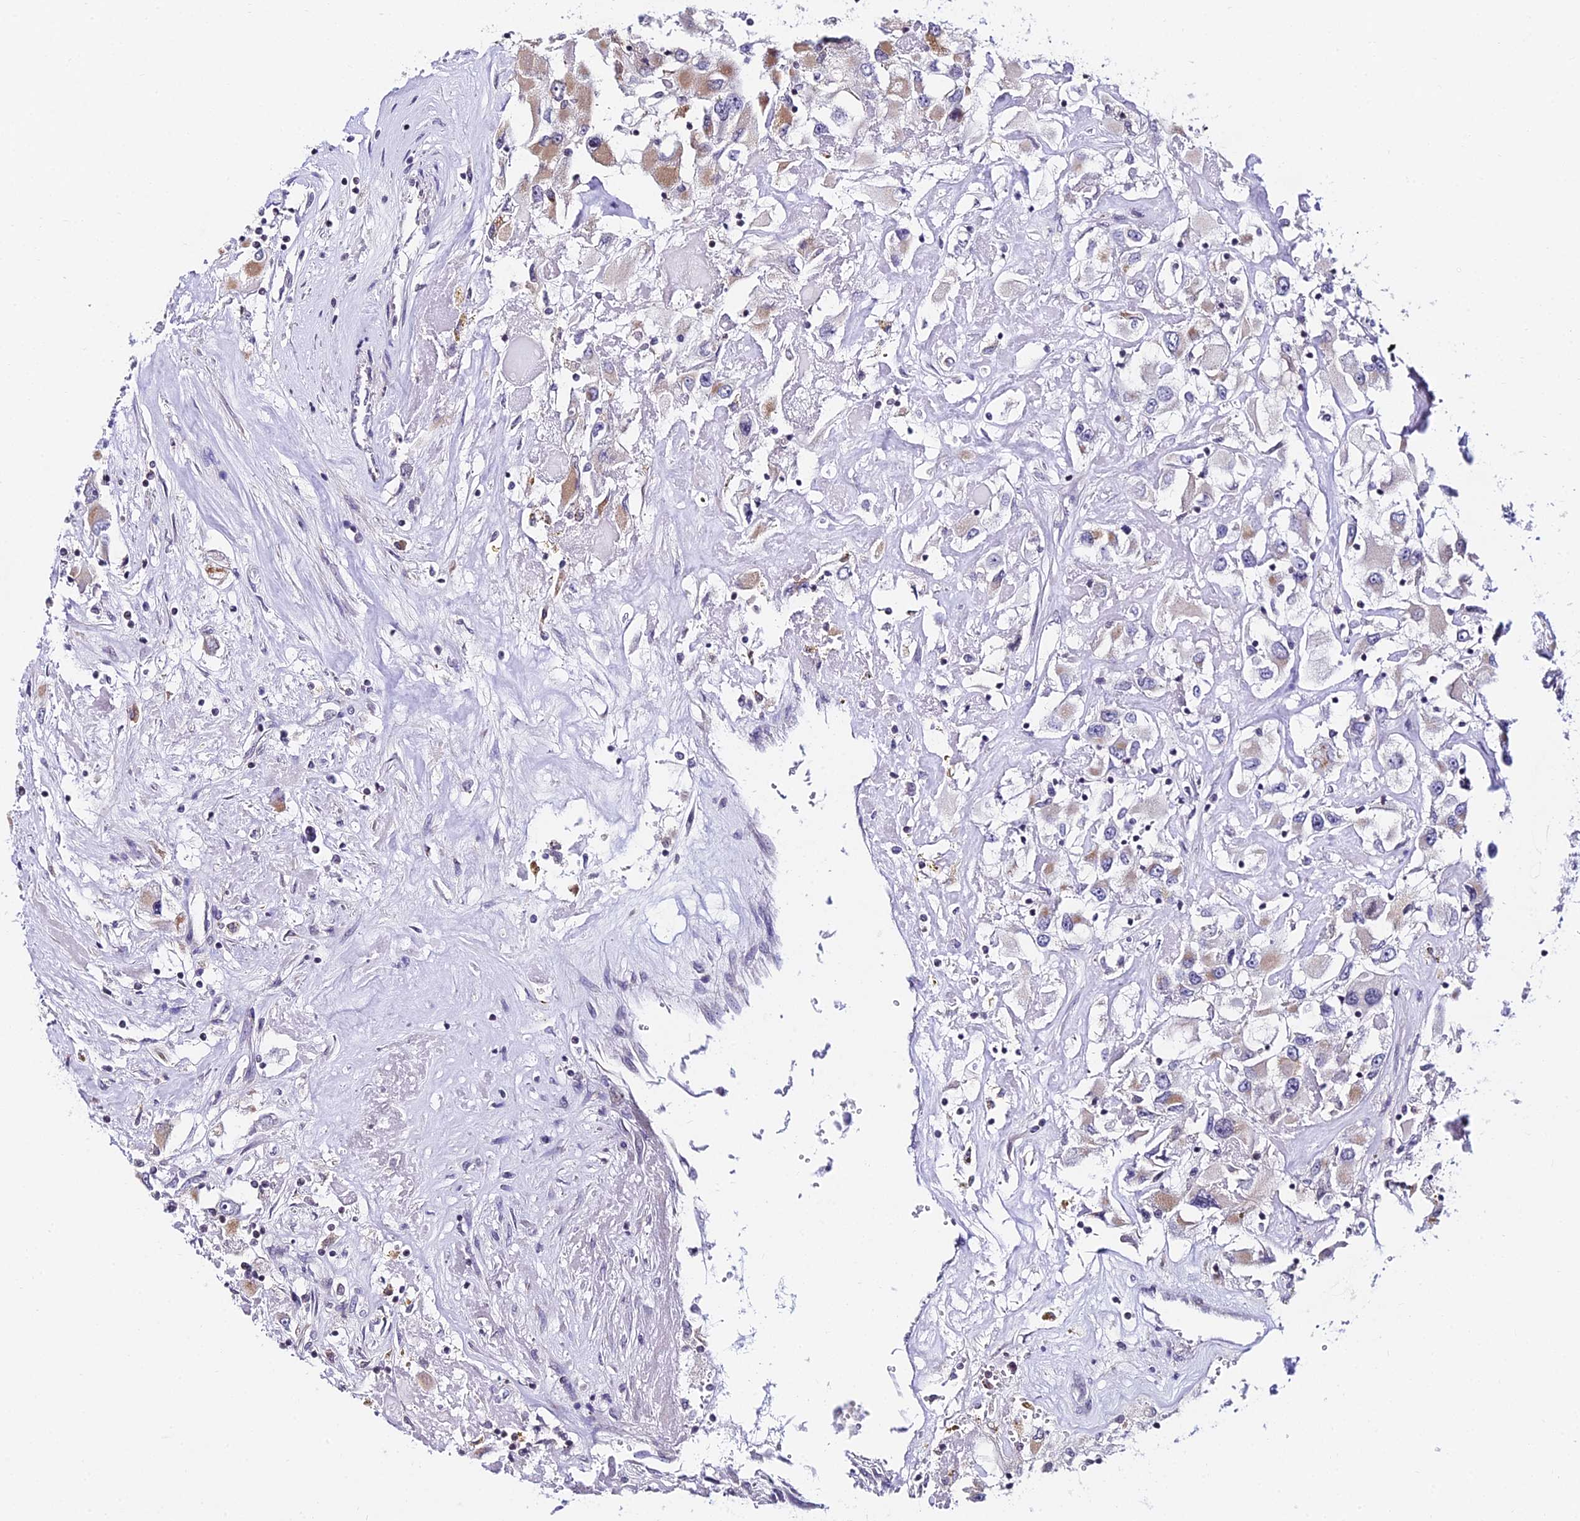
{"staining": {"intensity": "weak", "quantity": "<25%", "location": "cytoplasmic/membranous"}, "tissue": "renal cancer", "cell_type": "Tumor cells", "image_type": "cancer", "snomed": [{"axis": "morphology", "description": "Adenocarcinoma, NOS"}, {"axis": "topography", "description": "Kidney"}], "caption": "Immunohistochemical staining of adenocarcinoma (renal) shows no significant staining in tumor cells. Nuclei are stained in blue.", "gene": "CDNF", "patient": {"sex": "female", "age": 52}}